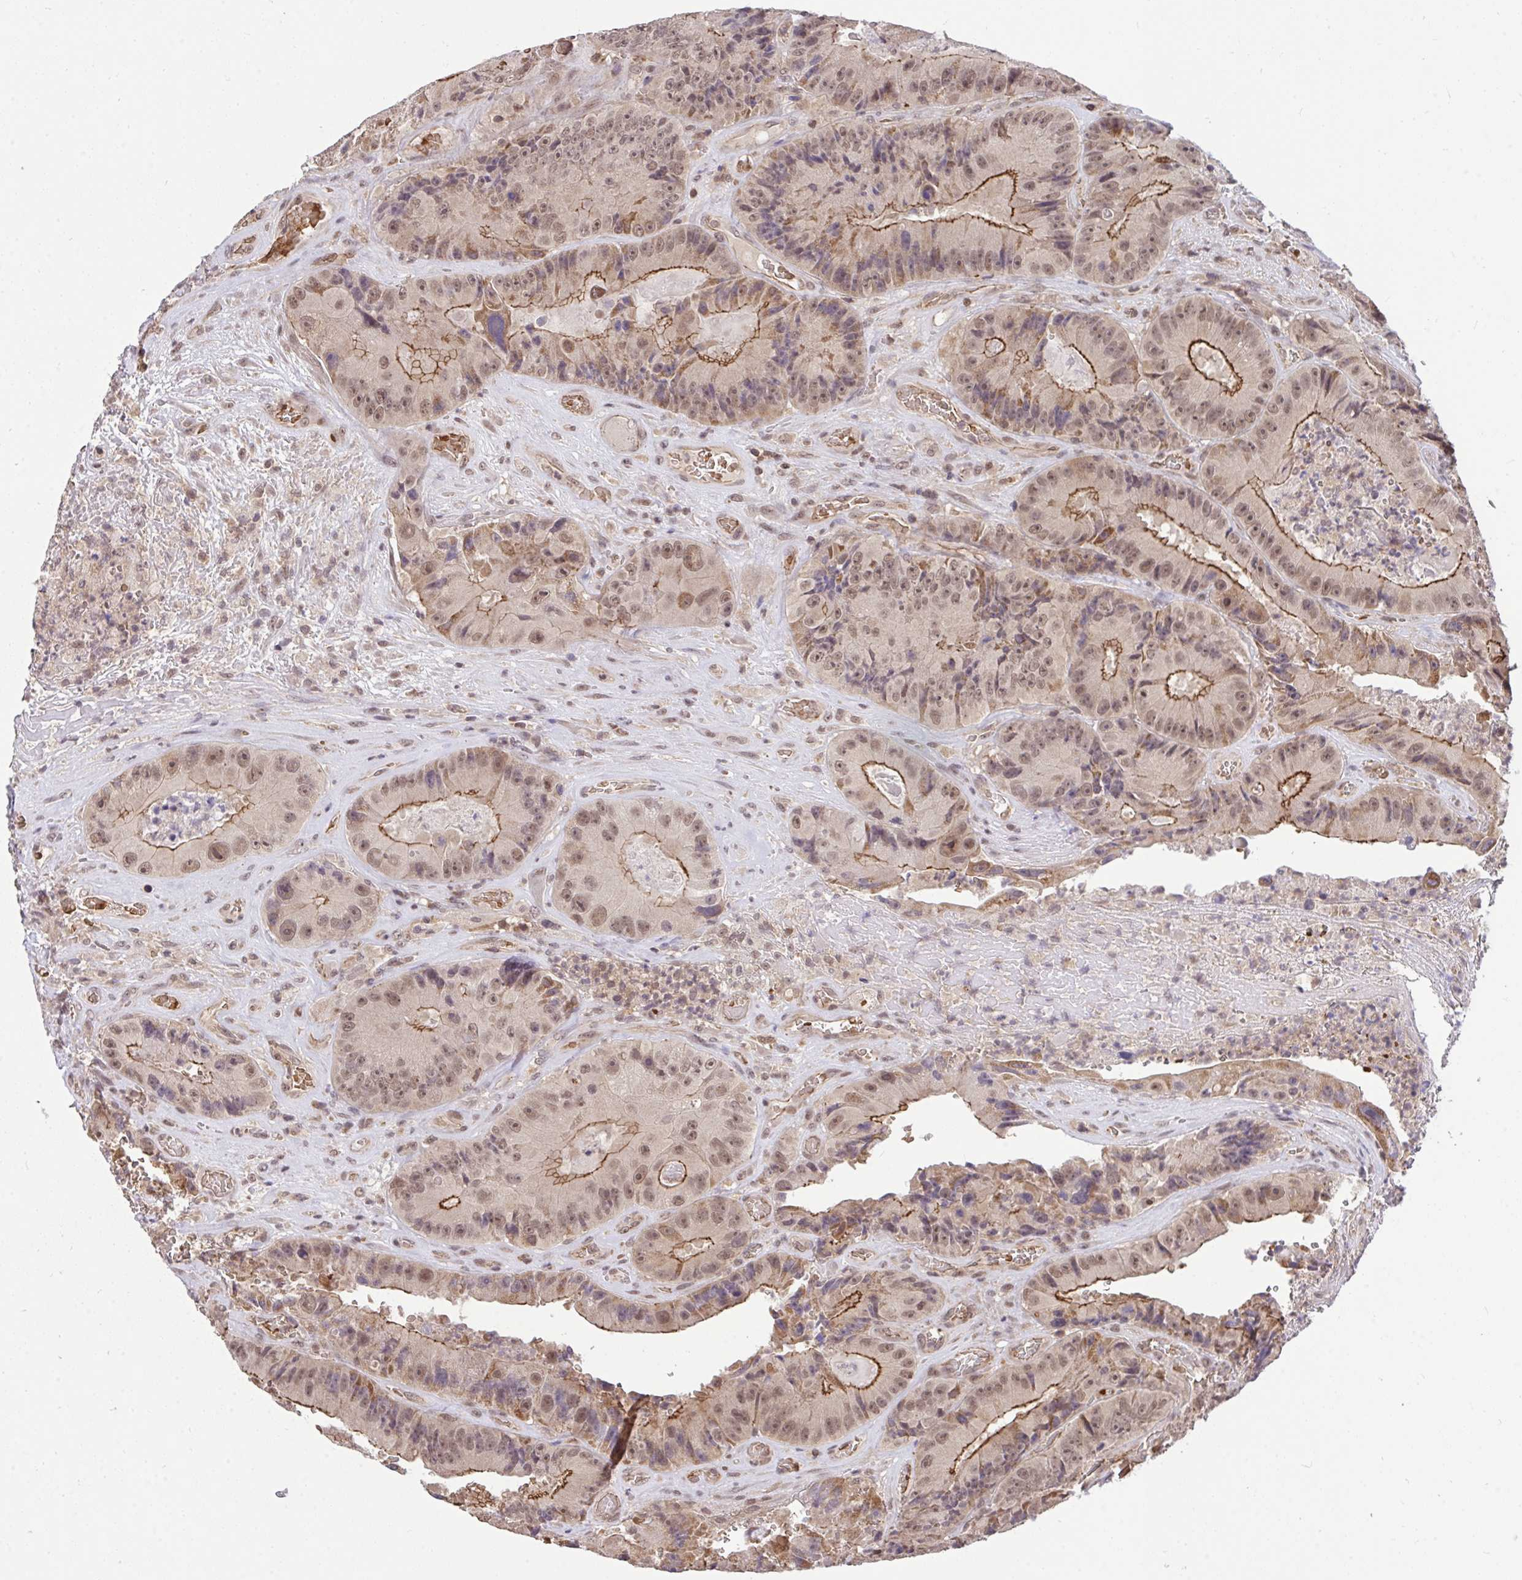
{"staining": {"intensity": "moderate", "quantity": ">75%", "location": "cytoplasmic/membranous,nuclear"}, "tissue": "colorectal cancer", "cell_type": "Tumor cells", "image_type": "cancer", "snomed": [{"axis": "morphology", "description": "Adenocarcinoma, NOS"}, {"axis": "topography", "description": "Colon"}], "caption": "This histopathology image shows colorectal cancer (adenocarcinoma) stained with immunohistochemistry to label a protein in brown. The cytoplasmic/membranous and nuclear of tumor cells show moderate positivity for the protein. Nuclei are counter-stained blue.", "gene": "PPP1CA", "patient": {"sex": "female", "age": 86}}